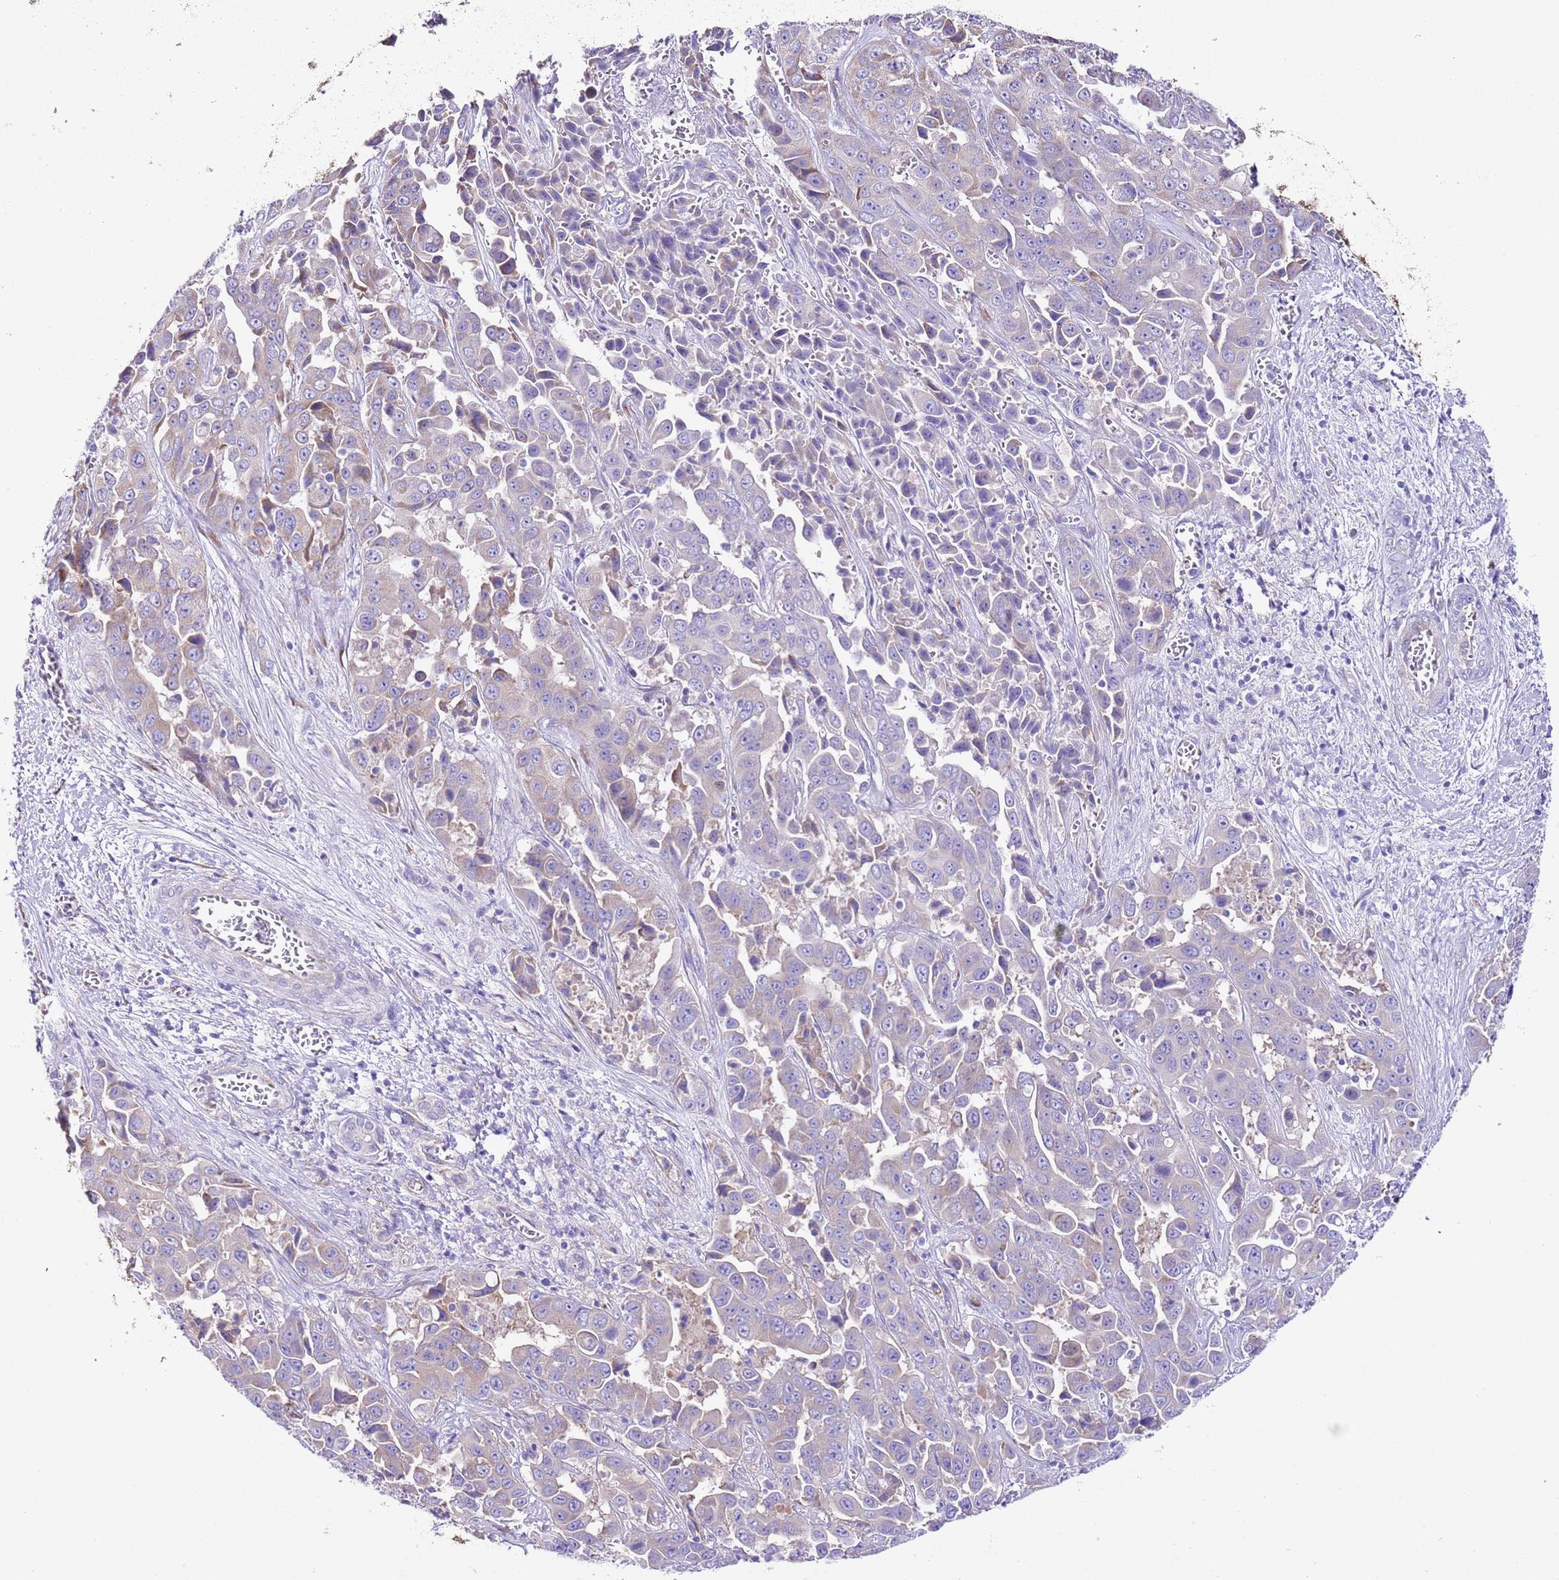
{"staining": {"intensity": "weak", "quantity": "<25%", "location": "cytoplasmic/membranous"}, "tissue": "liver cancer", "cell_type": "Tumor cells", "image_type": "cancer", "snomed": [{"axis": "morphology", "description": "Cholangiocarcinoma"}, {"axis": "topography", "description": "Liver"}], "caption": "This image is of liver cancer (cholangiocarcinoma) stained with immunohistochemistry to label a protein in brown with the nuclei are counter-stained blue. There is no expression in tumor cells. Nuclei are stained in blue.", "gene": "RPS10", "patient": {"sex": "female", "age": 52}}